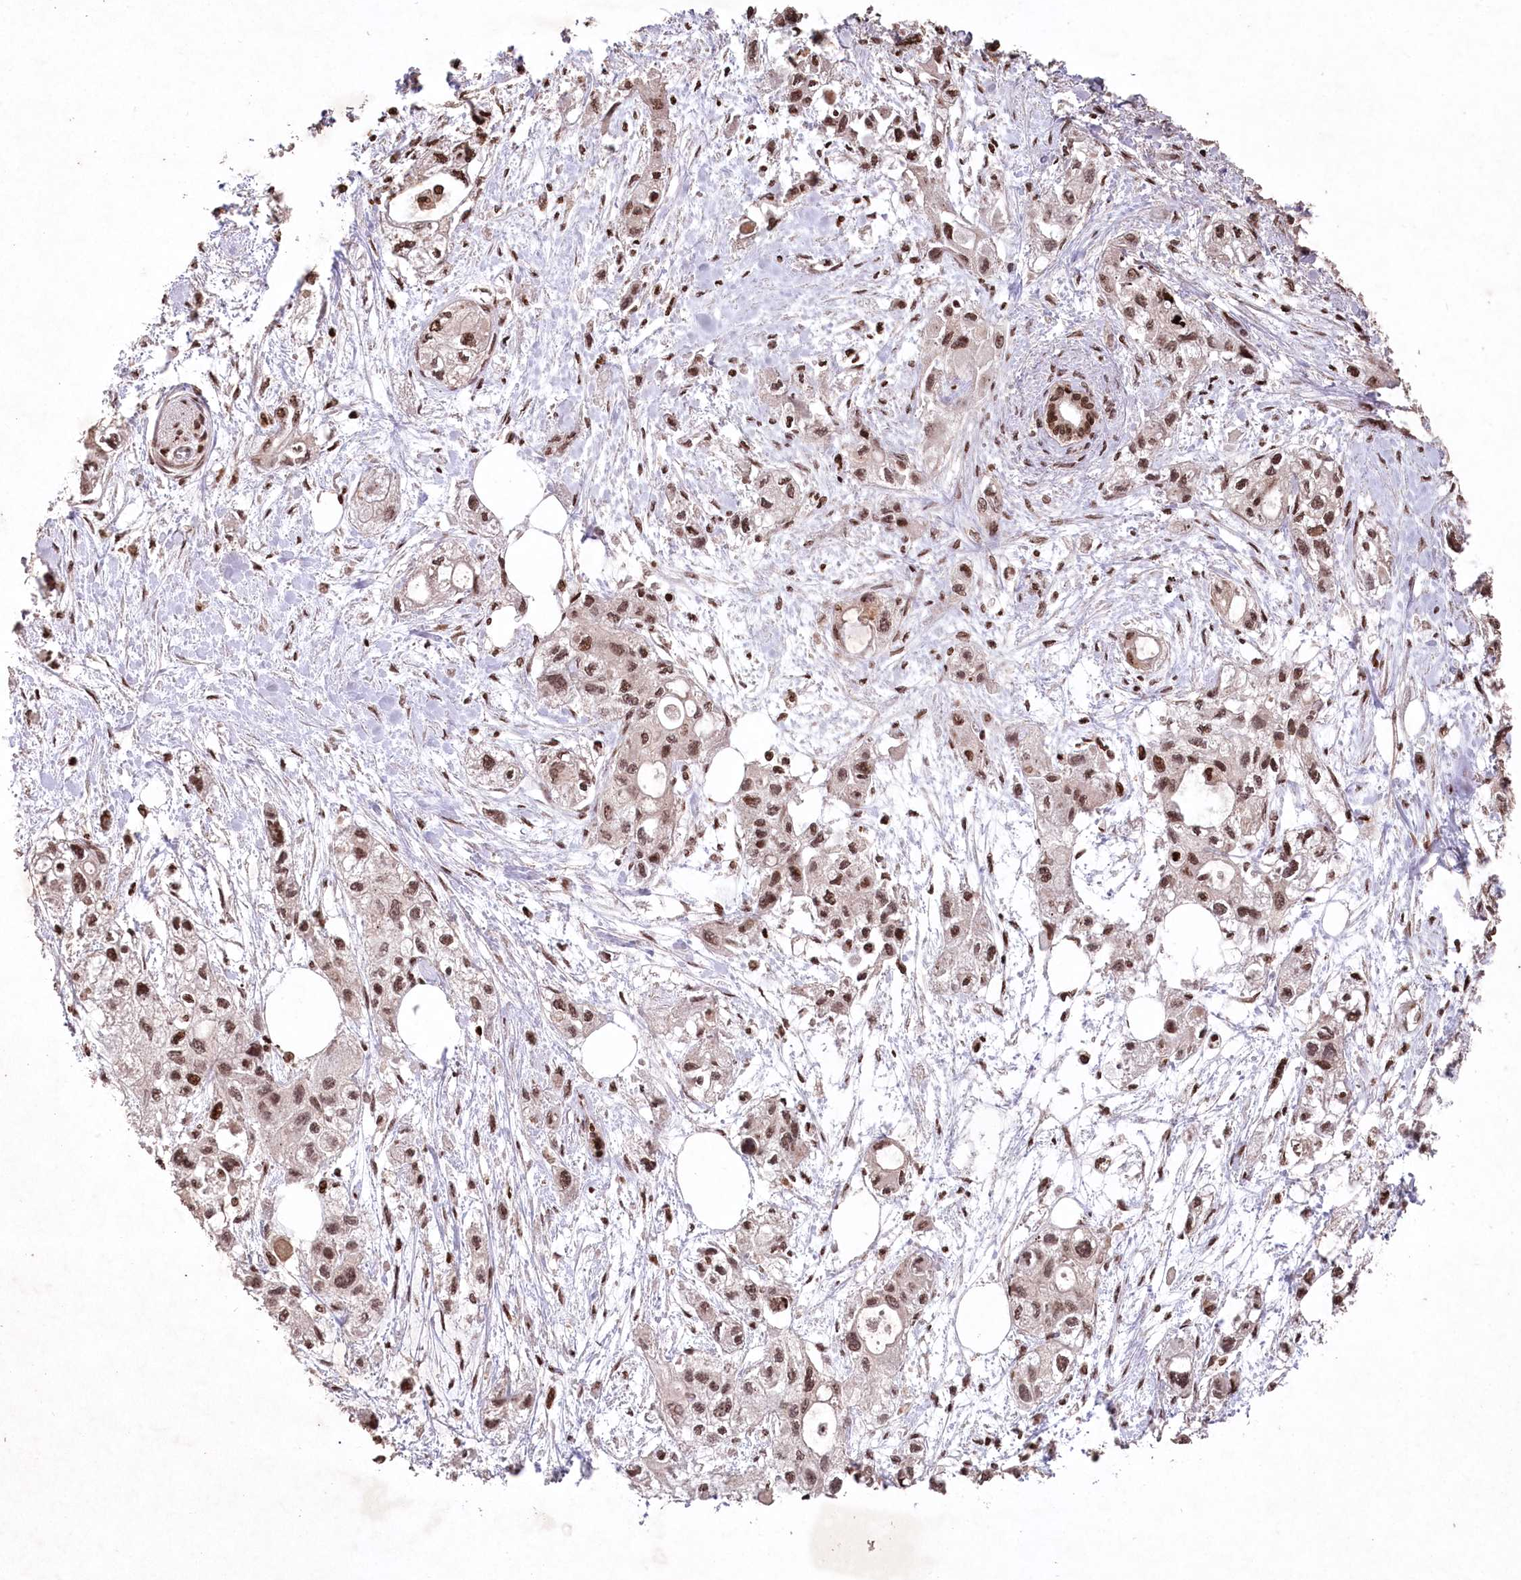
{"staining": {"intensity": "moderate", "quantity": ">75%", "location": "nuclear"}, "tissue": "pancreatic cancer", "cell_type": "Tumor cells", "image_type": "cancer", "snomed": [{"axis": "morphology", "description": "Adenocarcinoma, NOS"}, {"axis": "topography", "description": "Pancreas"}], "caption": "The image demonstrates immunohistochemical staining of pancreatic cancer. There is moderate nuclear staining is identified in approximately >75% of tumor cells.", "gene": "CCSER2", "patient": {"sex": "male", "age": 75}}